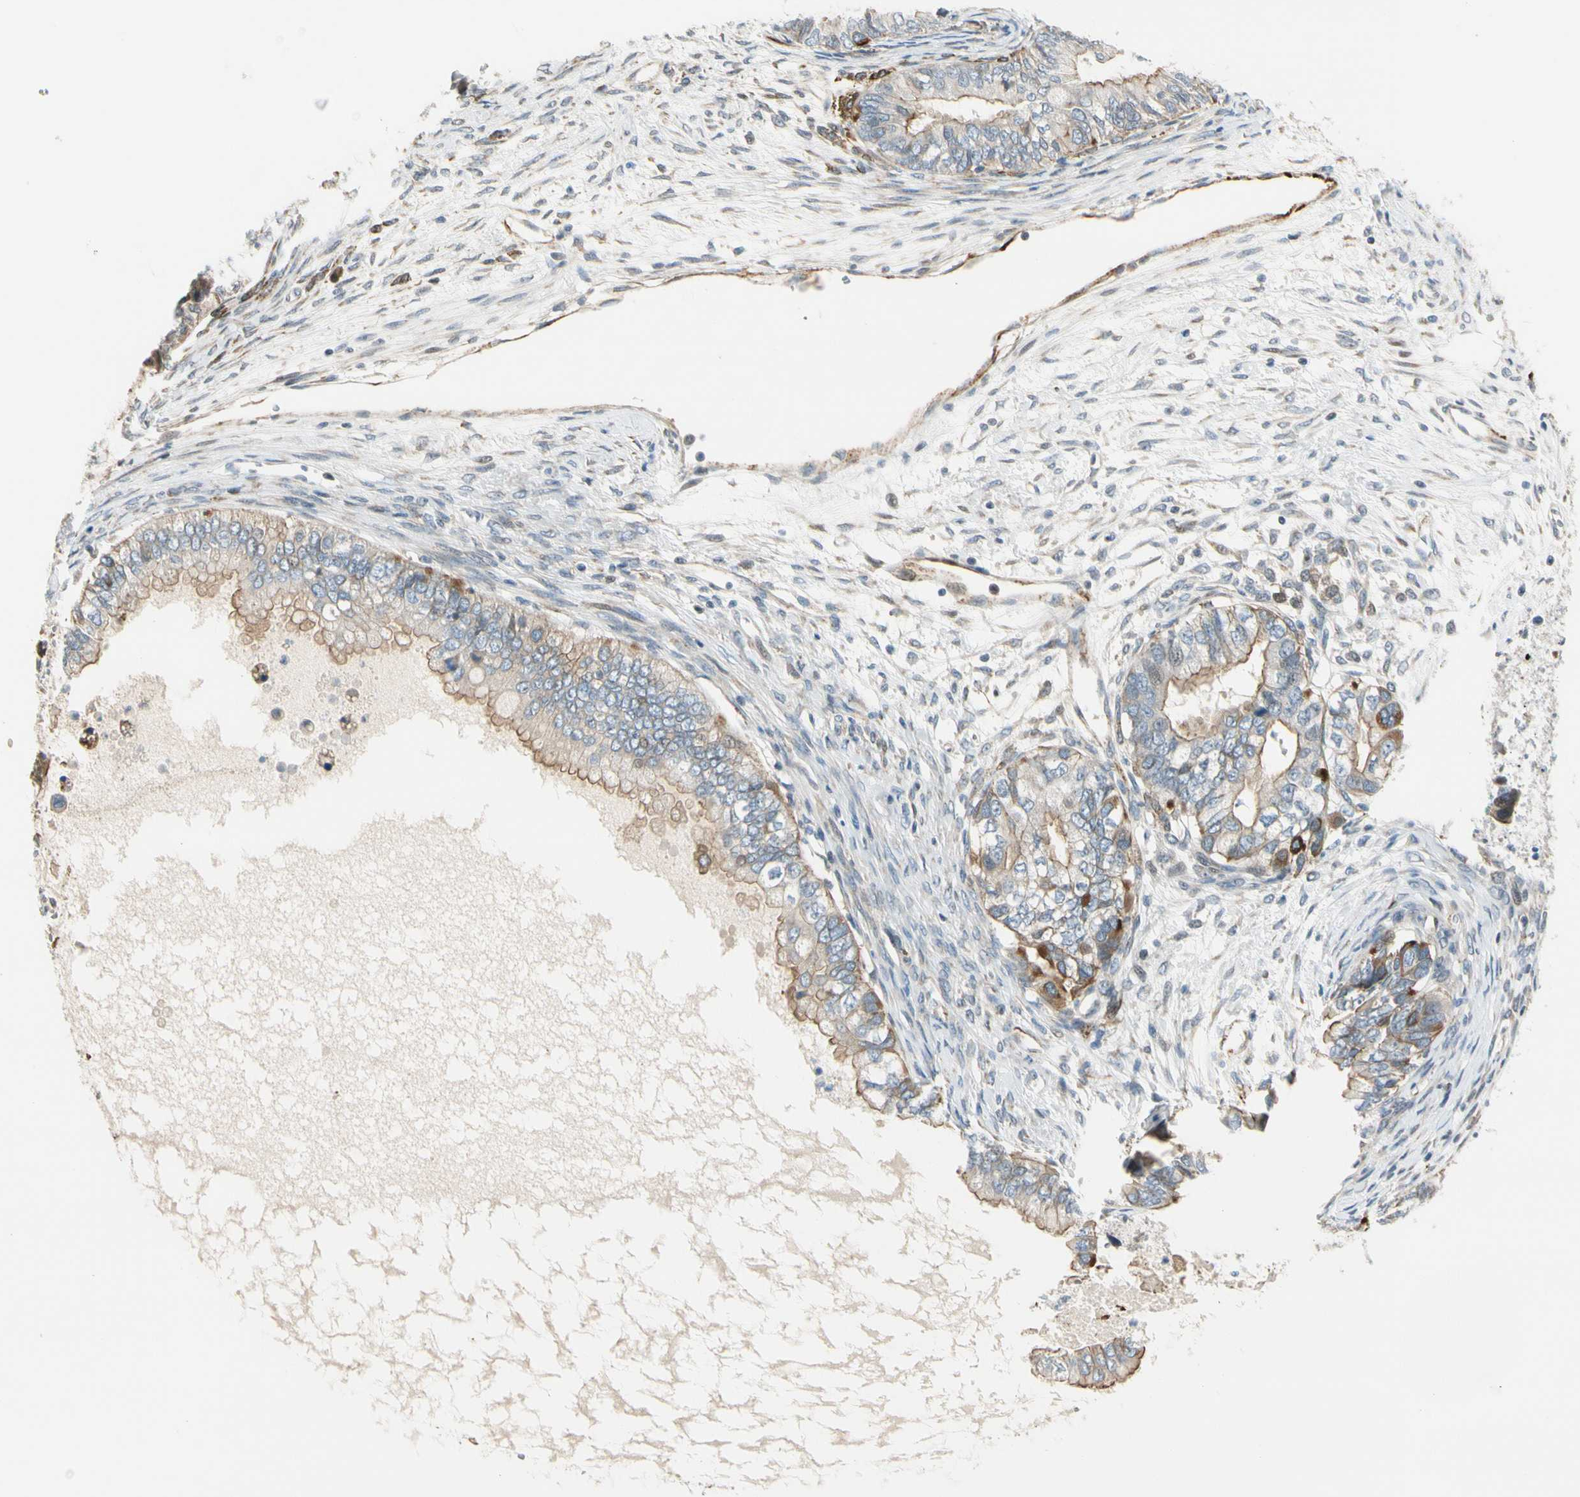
{"staining": {"intensity": "weak", "quantity": "25%-75%", "location": "cytoplasmic/membranous"}, "tissue": "ovarian cancer", "cell_type": "Tumor cells", "image_type": "cancer", "snomed": [{"axis": "morphology", "description": "Cystadenocarcinoma, mucinous, NOS"}, {"axis": "topography", "description": "Ovary"}], "caption": "Protein staining reveals weak cytoplasmic/membranous staining in approximately 25%-75% of tumor cells in ovarian cancer (mucinous cystadenocarcinoma). The staining is performed using DAB brown chromogen to label protein expression. The nuclei are counter-stained blue using hematoxylin.", "gene": "NPDC1", "patient": {"sex": "female", "age": 80}}